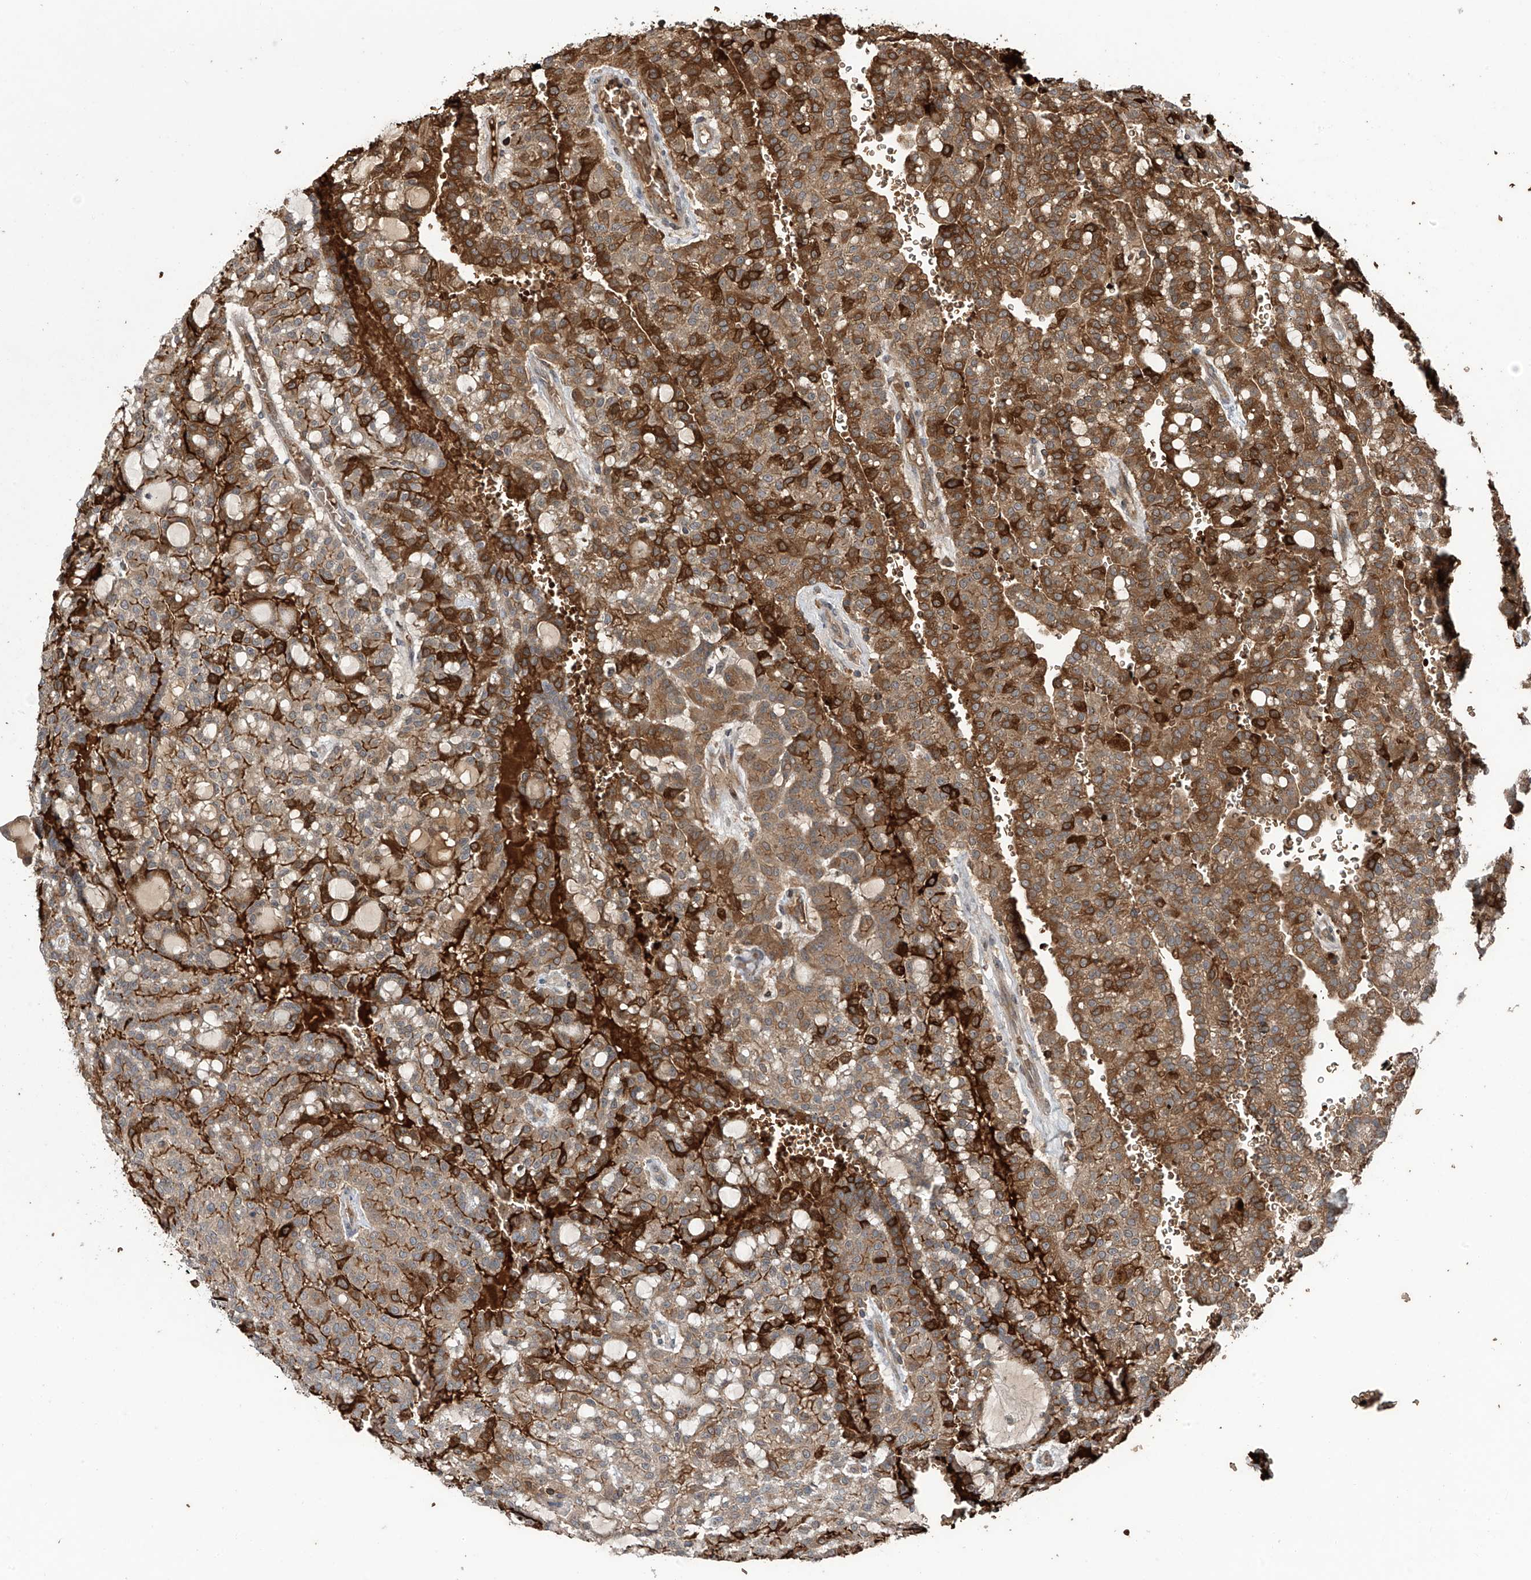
{"staining": {"intensity": "strong", "quantity": "25%-75%", "location": "cytoplasmic/membranous"}, "tissue": "renal cancer", "cell_type": "Tumor cells", "image_type": "cancer", "snomed": [{"axis": "morphology", "description": "Adenocarcinoma, NOS"}, {"axis": "topography", "description": "Kidney"}], "caption": "Immunohistochemical staining of renal adenocarcinoma shows high levels of strong cytoplasmic/membranous positivity in approximately 25%-75% of tumor cells. The protein is stained brown, and the nuclei are stained in blue (DAB (3,3'-diaminobenzidine) IHC with brightfield microscopy, high magnification).", "gene": "ZDHHC9", "patient": {"sex": "male", "age": 63}}